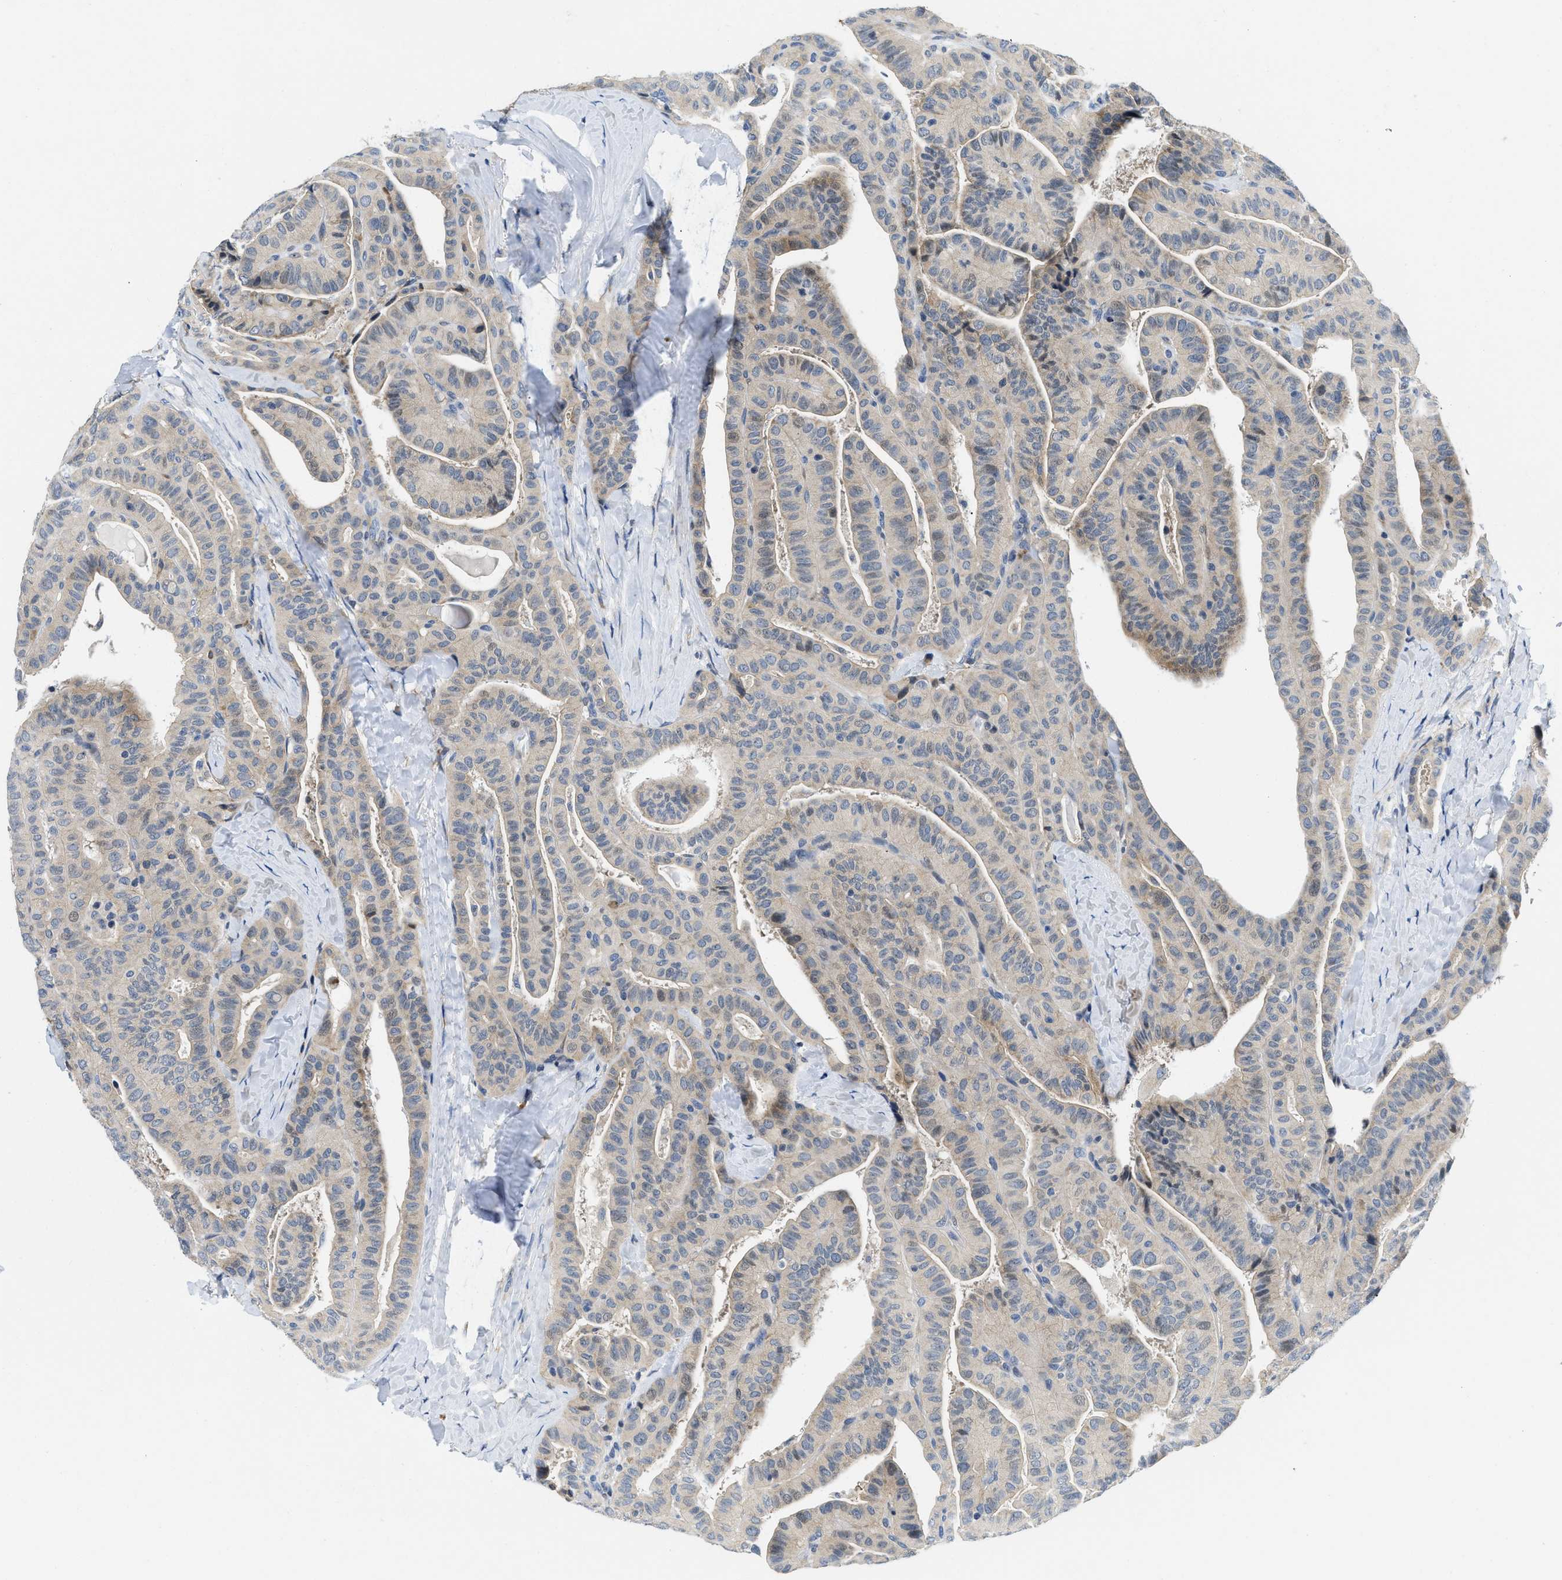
{"staining": {"intensity": "weak", "quantity": "<25%", "location": "cytoplasmic/membranous"}, "tissue": "thyroid cancer", "cell_type": "Tumor cells", "image_type": "cancer", "snomed": [{"axis": "morphology", "description": "Papillary adenocarcinoma, NOS"}, {"axis": "topography", "description": "Thyroid gland"}], "caption": "Immunohistochemistry (IHC) of thyroid cancer (papillary adenocarcinoma) displays no positivity in tumor cells. (DAB (3,3'-diaminobenzidine) immunohistochemistry (IHC), high magnification).", "gene": "IKBKE", "patient": {"sex": "male", "age": 77}}